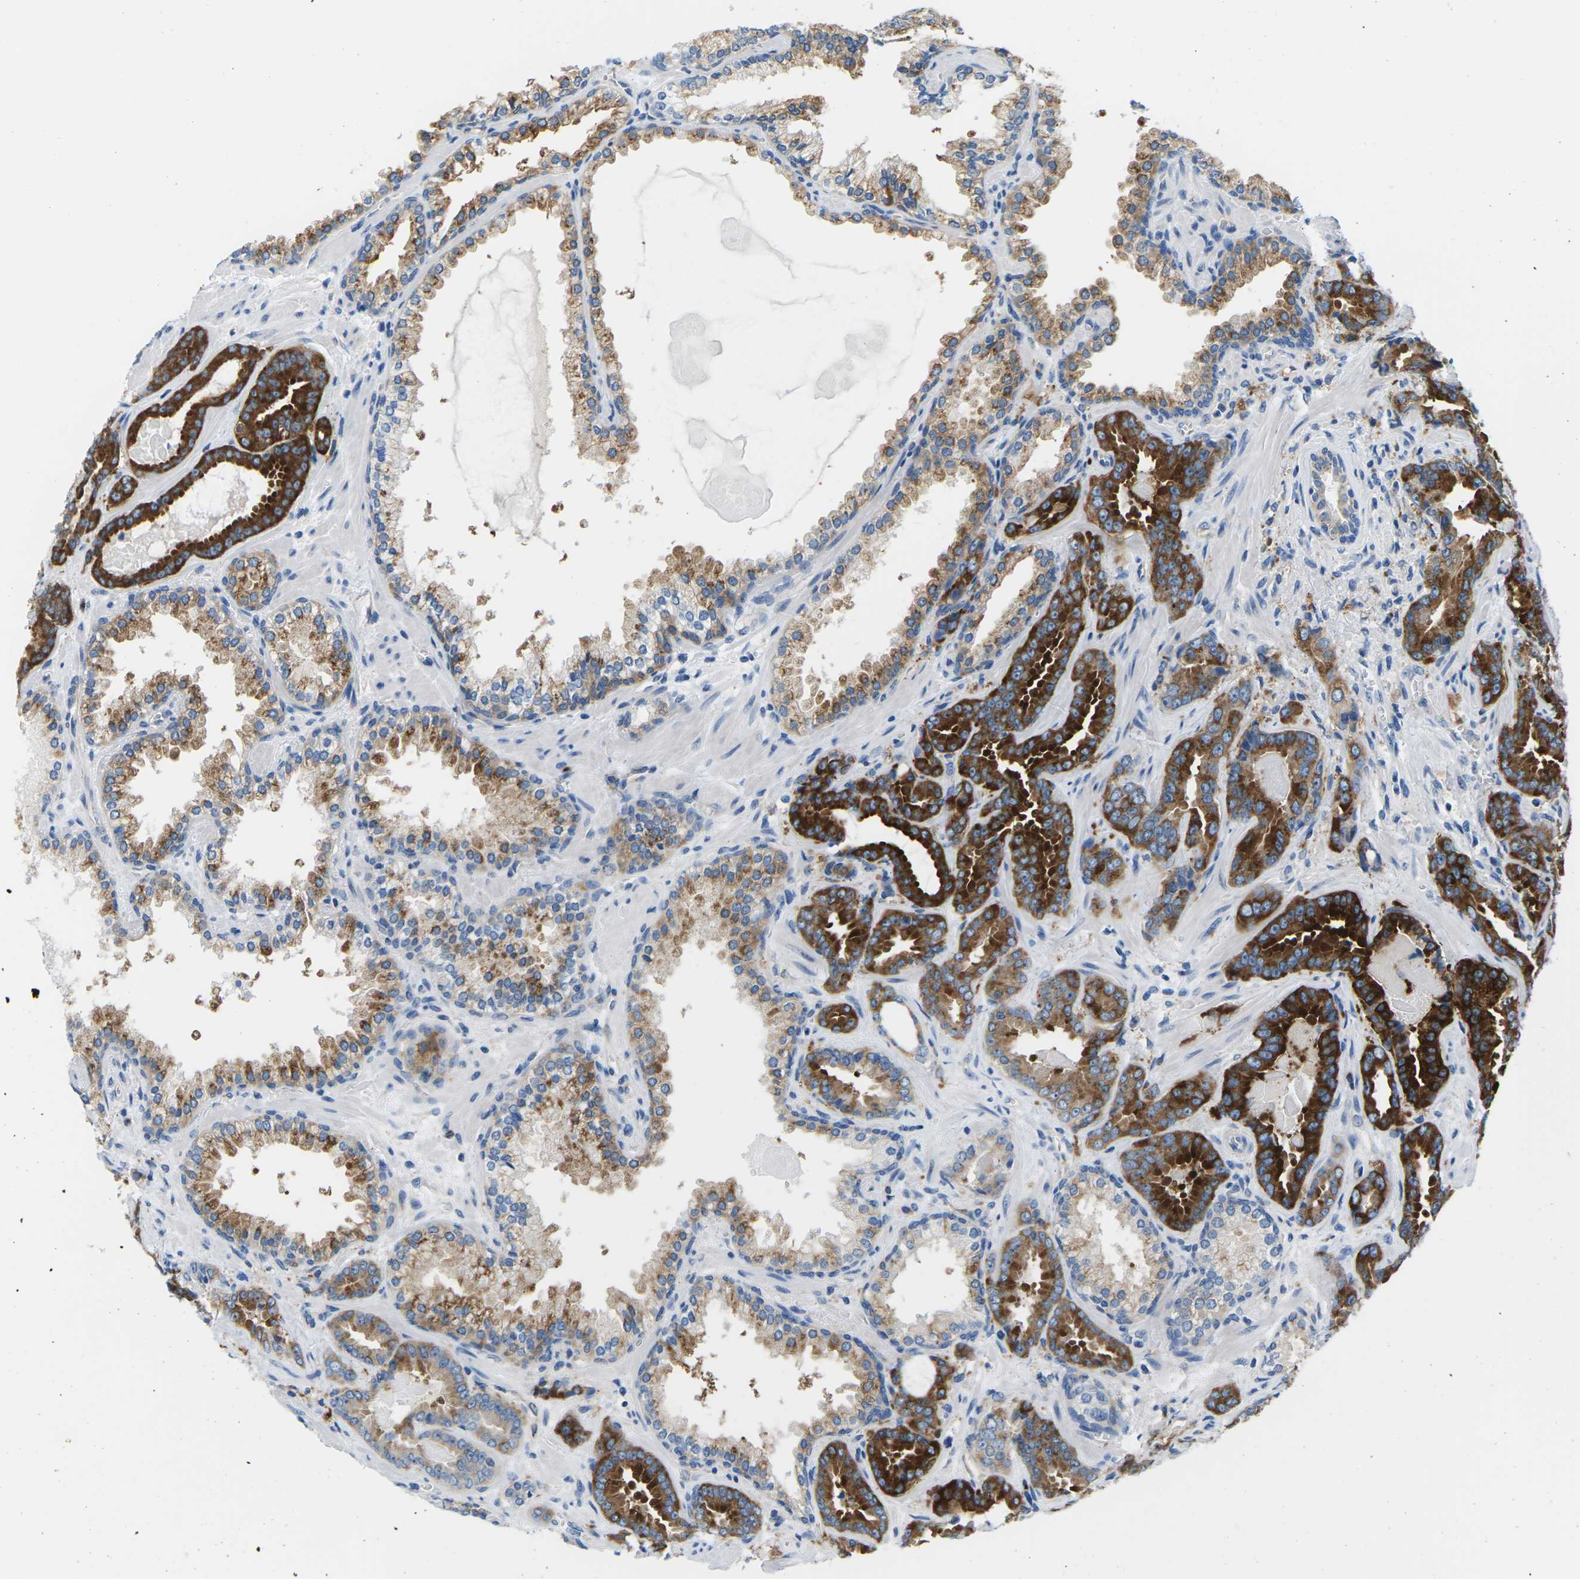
{"staining": {"intensity": "strong", "quantity": ">75%", "location": "cytoplasmic/membranous"}, "tissue": "prostate cancer", "cell_type": "Tumor cells", "image_type": "cancer", "snomed": [{"axis": "morphology", "description": "Adenocarcinoma, Low grade"}, {"axis": "topography", "description": "Prostate"}], "caption": "High-magnification brightfield microscopy of prostate adenocarcinoma (low-grade) stained with DAB (3,3'-diaminobenzidine) (brown) and counterstained with hematoxylin (blue). tumor cells exhibit strong cytoplasmic/membranous positivity is appreciated in approximately>75% of cells.", "gene": "SYNGR2", "patient": {"sex": "male", "age": 60}}